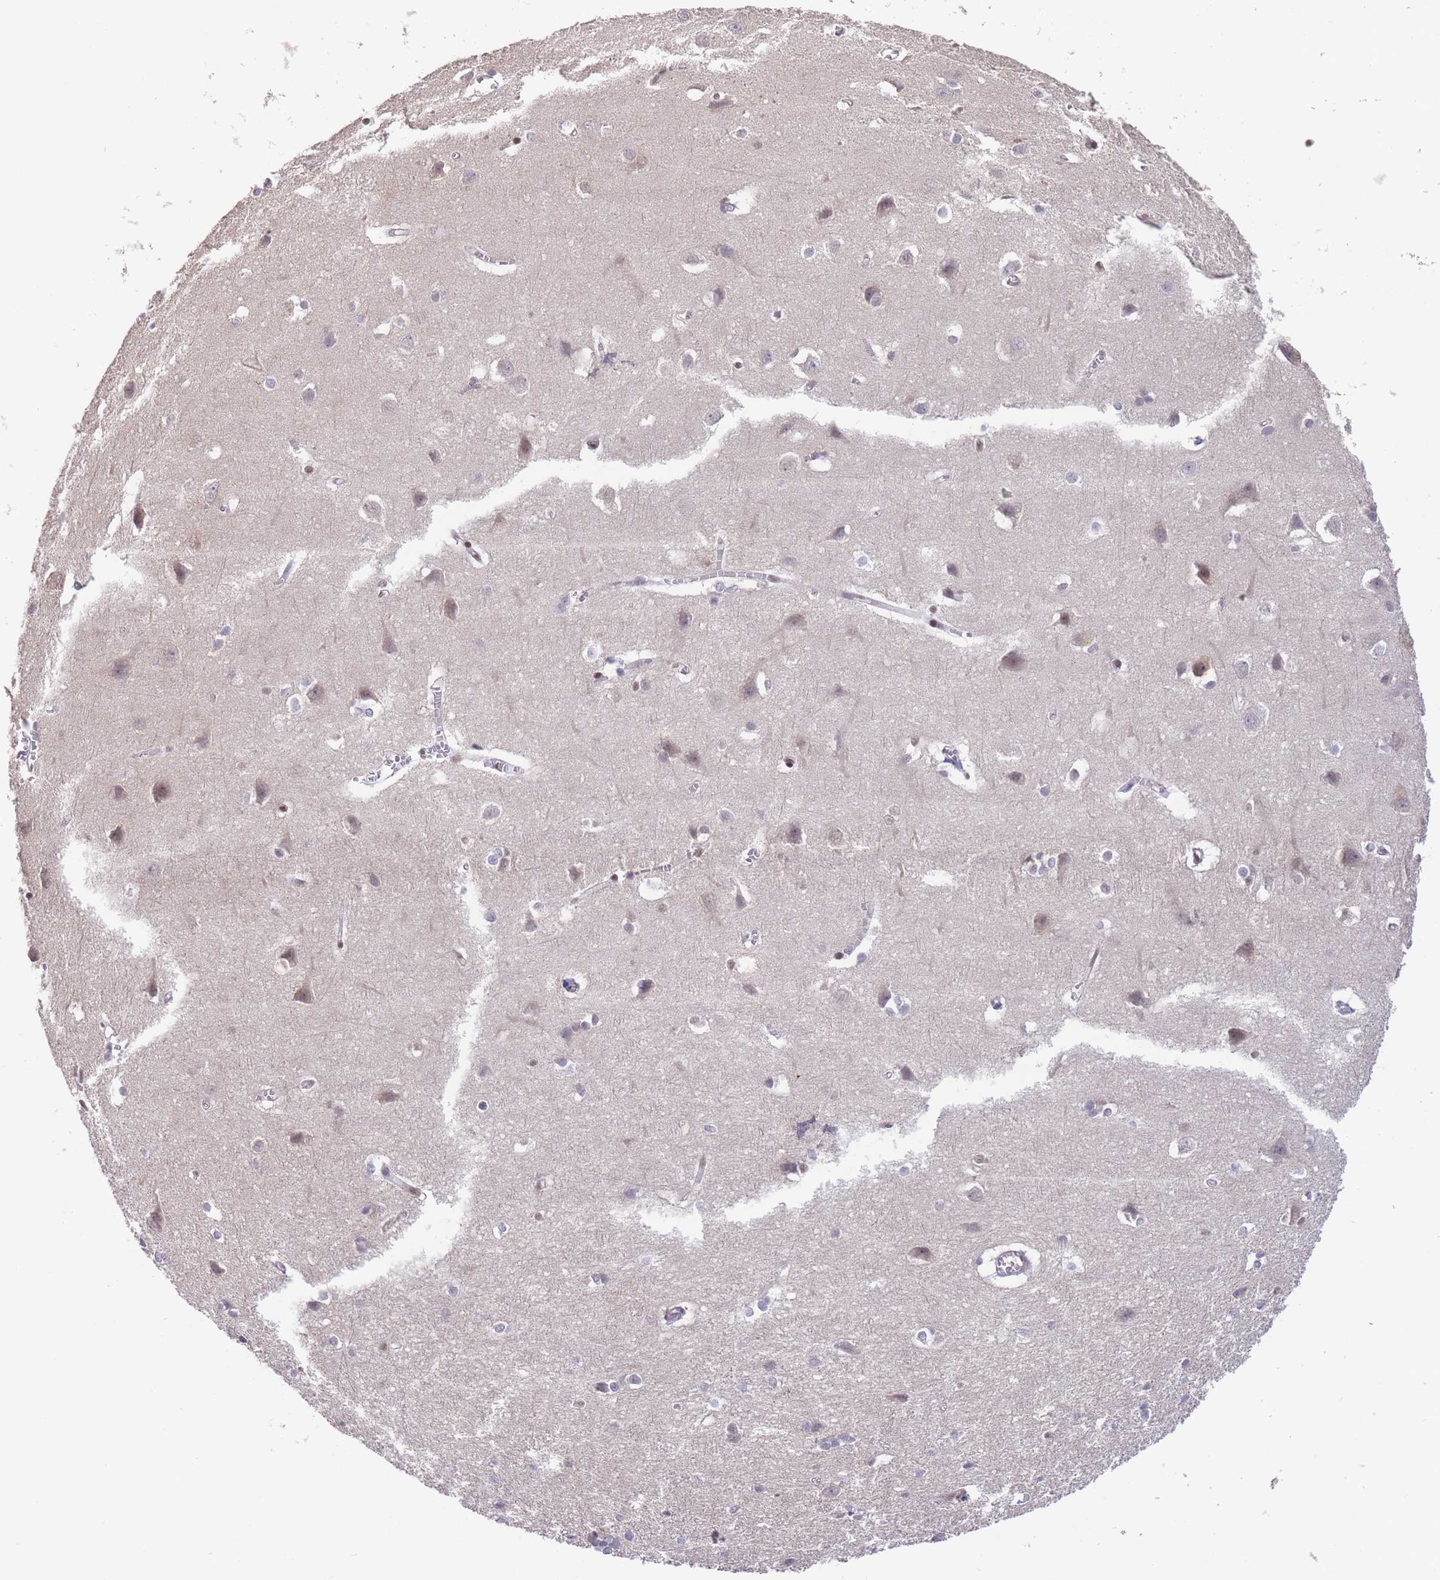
{"staining": {"intensity": "negative", "quantity": "none", "location": "none"}, "tissue": "cerebral cortex", "cell_type": "Endothelial cells", "image_type": "normal", "snomed": [{"axis": "morphology", "description": "Normal tissue, NOS"}, {"axis": "topography", "description": "Cerebral cortex"}], "caption": "Immunohistochemical staining of unremarkable human cerebral cortex displays no significant staining in endothelial cells. (Stains: DAB IHC with hematoxylin counter stain, Microscopy: brightfield microscopy at high magnification).", "gene": "SMAD9", "patient": {"sex": "male", "age": 37}}